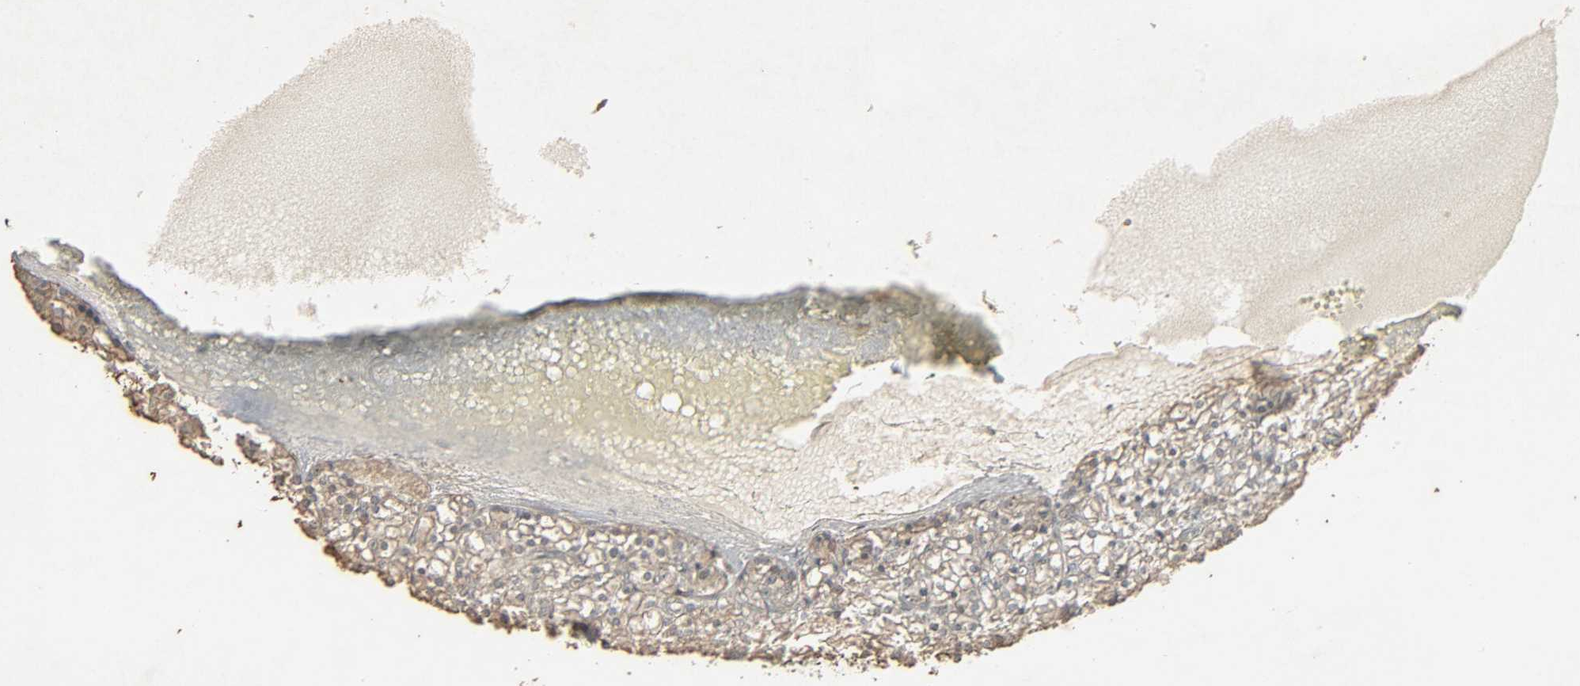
{"staining": {"intensity": "moderate", "quantity": ">75%", "location": "cytoplasmic/membranous"}, "tissue": "parathyroid gland", "cell_type": "Glandular cells", "image_type": "normal", "snomed": [{"axis": "morphology", "description": "Normal tissue, NOS"}, {"axis": "topography", "description": "Parathyroid gland"}], "caption": "Immunohistochemistry (IHC) of unremarkable human parathyroid gland reveals medium levels of moderate cytoplasmic/membranous staining in about >75% of glandular cells.", "gene": "ADCY4", "patient": {"sex": "female", "age": 63}}